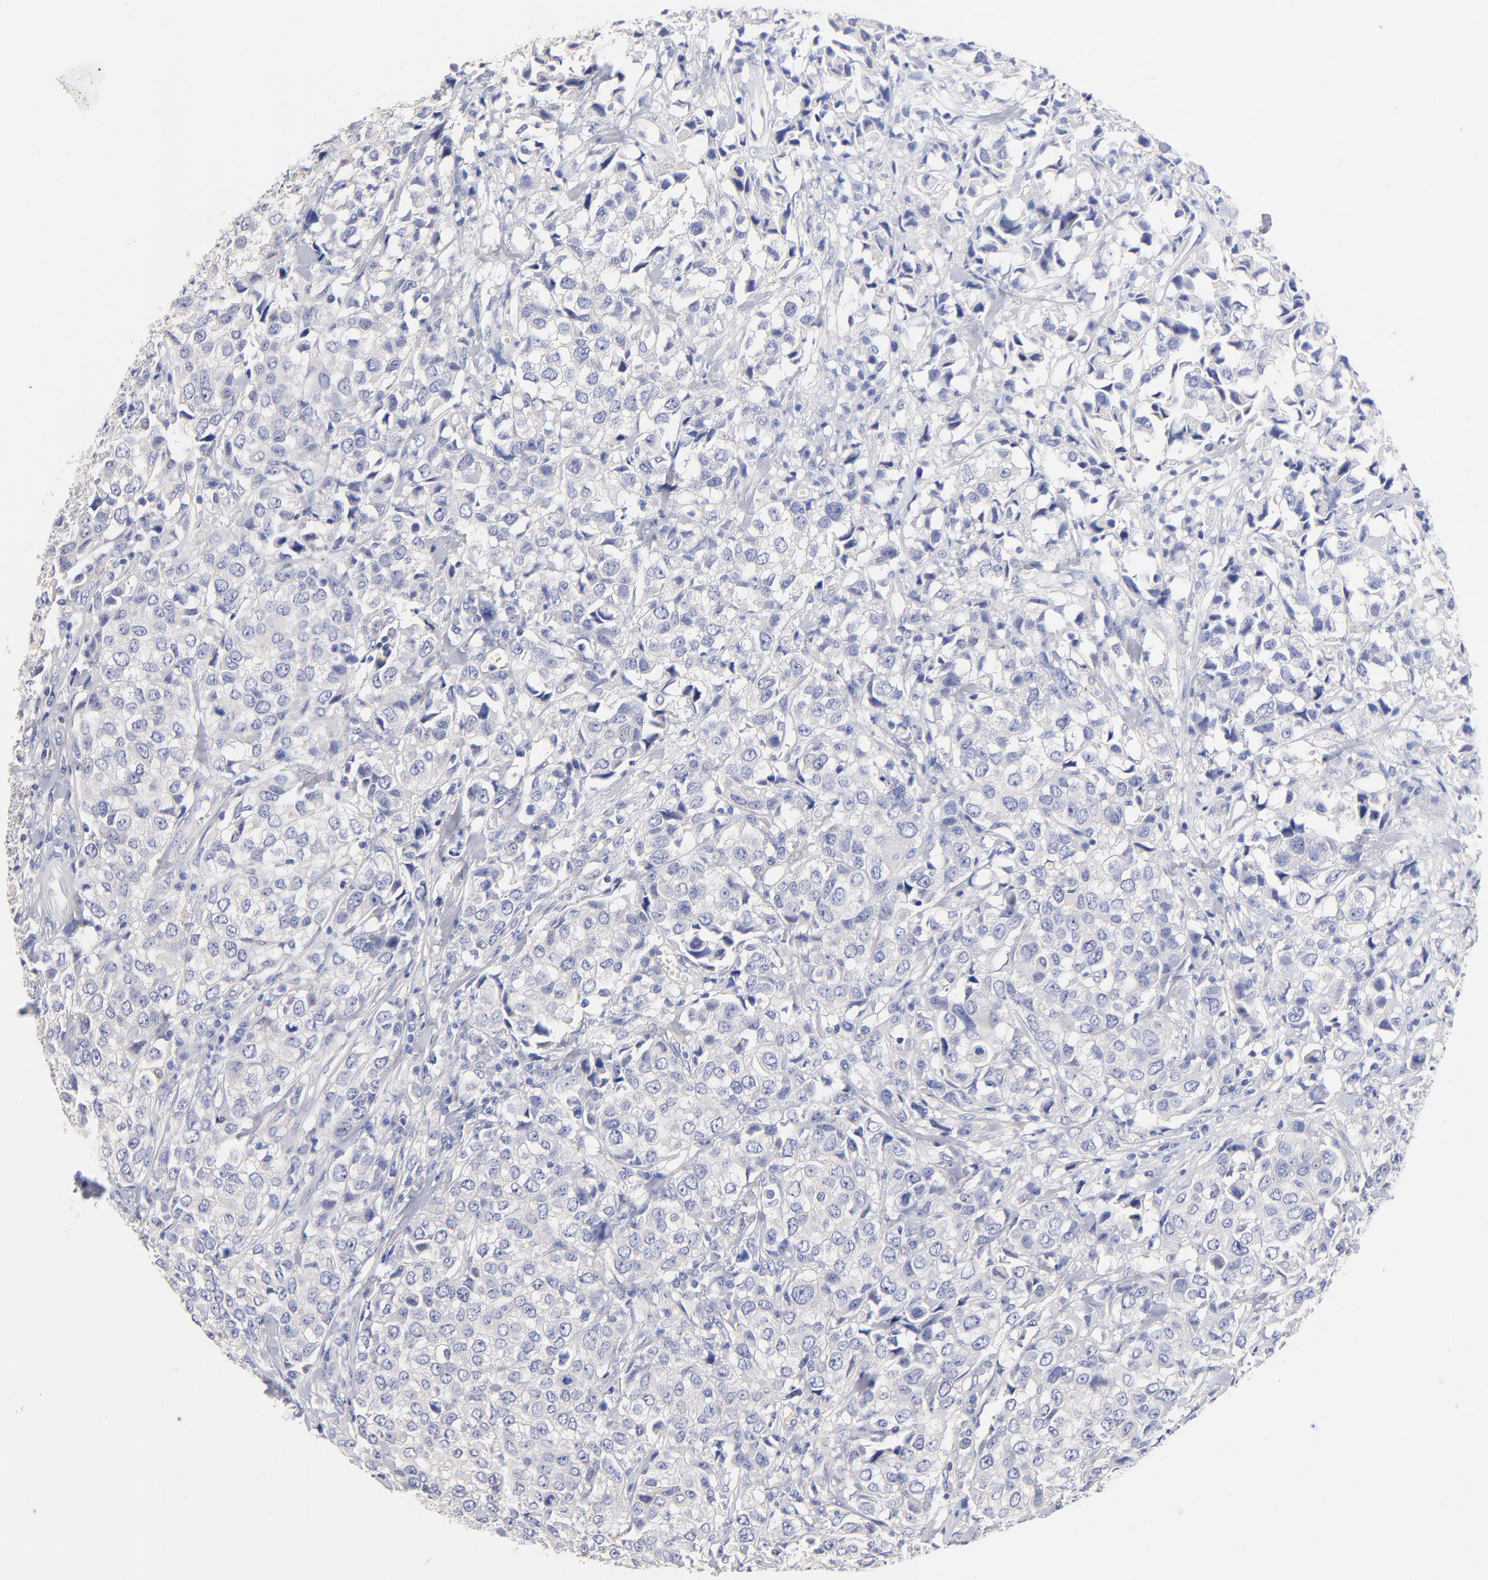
{"staining": {"intensity": "negative", "quantity": "none", "location": "none"}, "tissue": "urothelial cancer", "cell_type": "Tumor cells", "image_type": "cancer", "snomed": [{"axis": "morphology", "description": "Urothelial carcinoma, High grade"}, {"axis": "topography", "description": "Urinary bladder"}], "caption": "An IHC image of urothelial cancer is shown. There is no staining in tumor cells of urothelial cancer. Brightfield microscopy of immunohistochemistry stained with DAB (brown) and hematoxylin (blue), captured at high magnification.", "gene": "HS3ST1", "patient": {"sex": "female", "age": 75}}